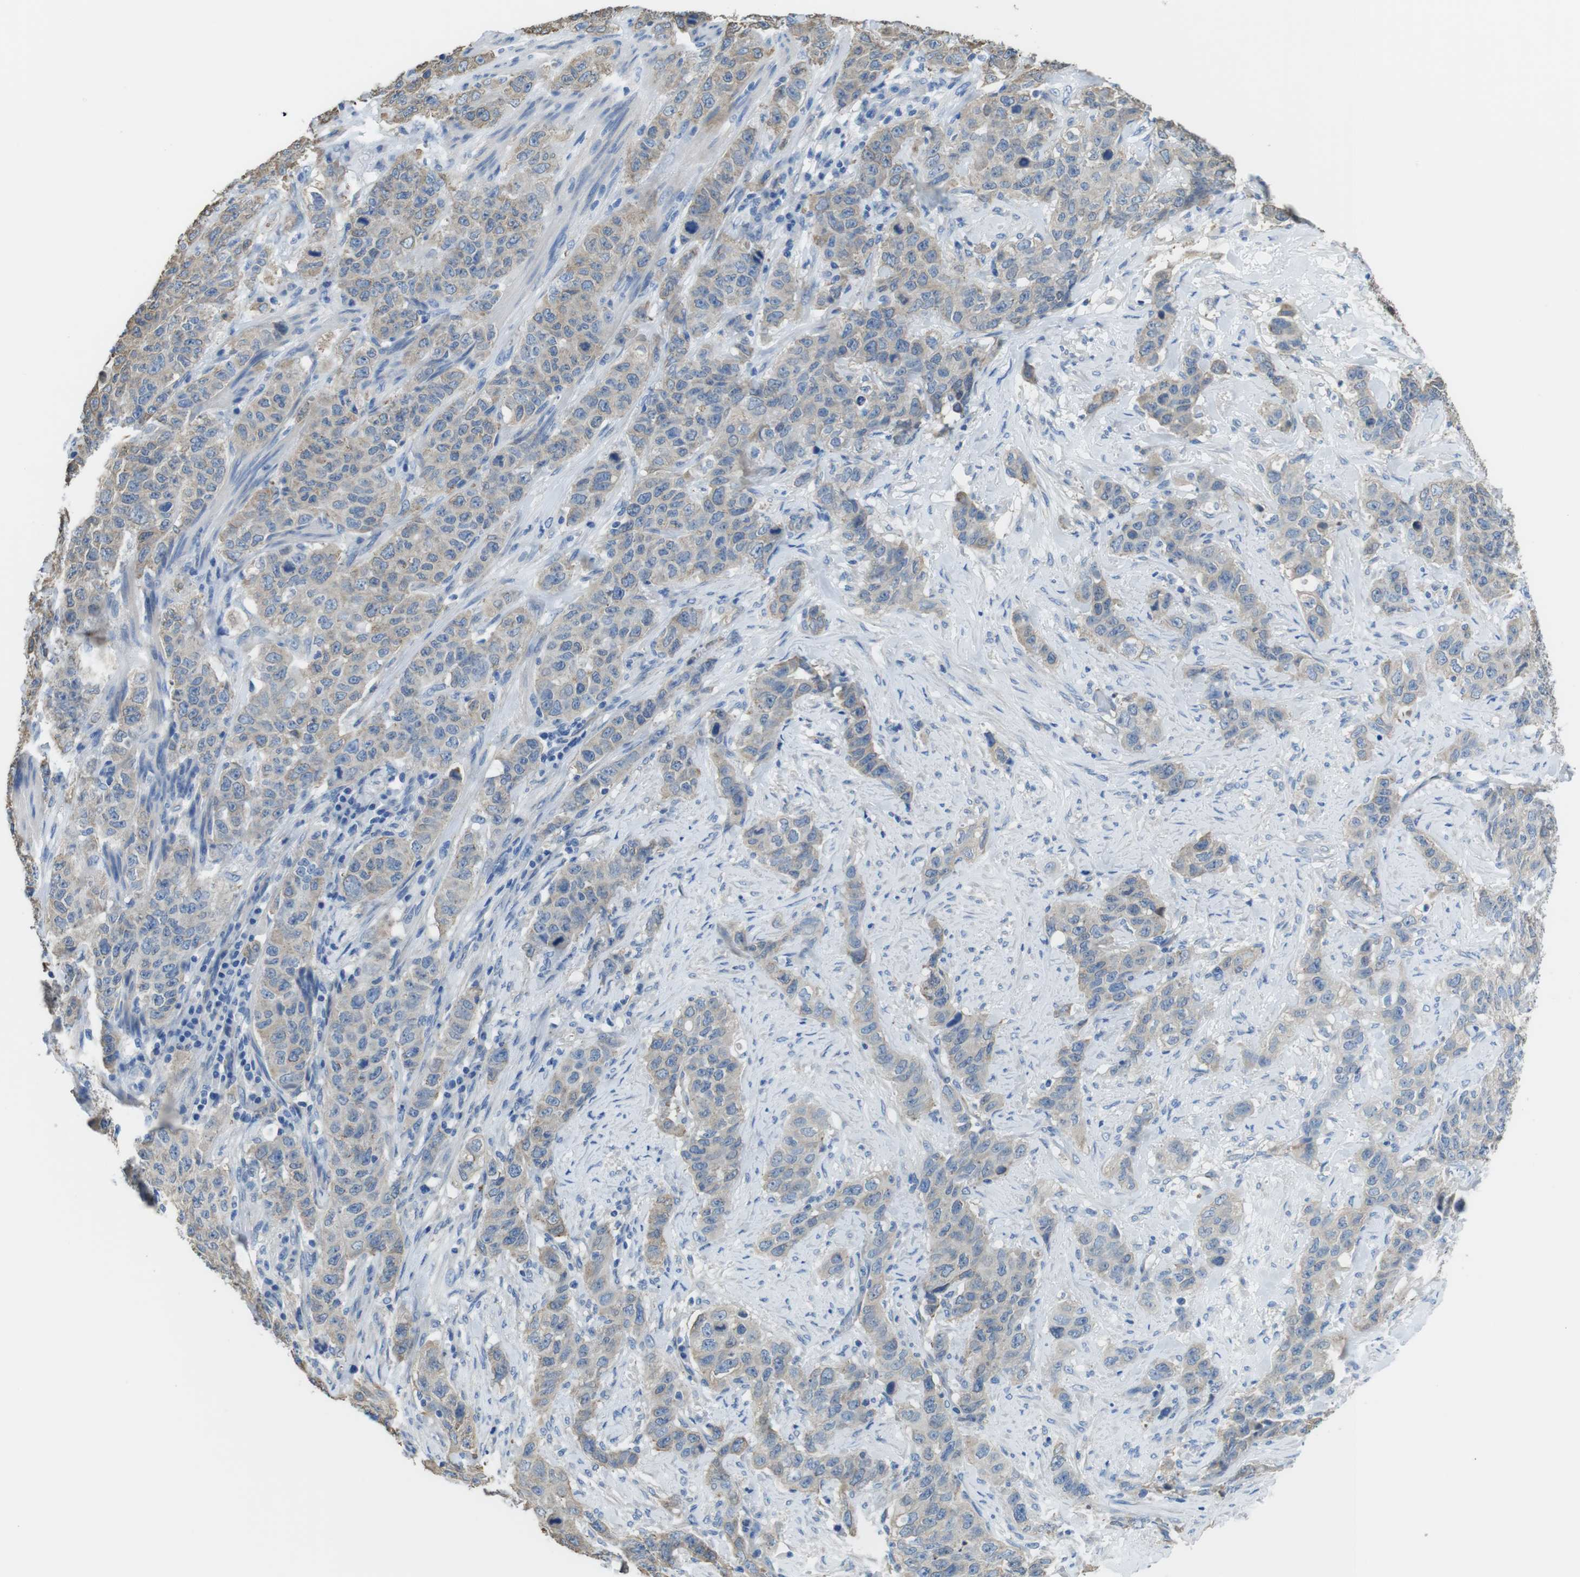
{"staining": {"intensity": "weak", "quantity": "<25%", "location": "cytoplasmic/membranous"}, "tissue": "stomach cancer", "cell_type": "Tumor cells", "image_type": "cancer", "snomed": [{"axis": "morphology", "description": "Adenocarcinoma, NOS"}, {"axis": "topography", "description": "Stomach"}], "caption": "The image shows no significant staining in tumor cells of stomach adenocarcinoma.", "gene": "CDH8", "patient": {"sex": "male", "age": 48}}